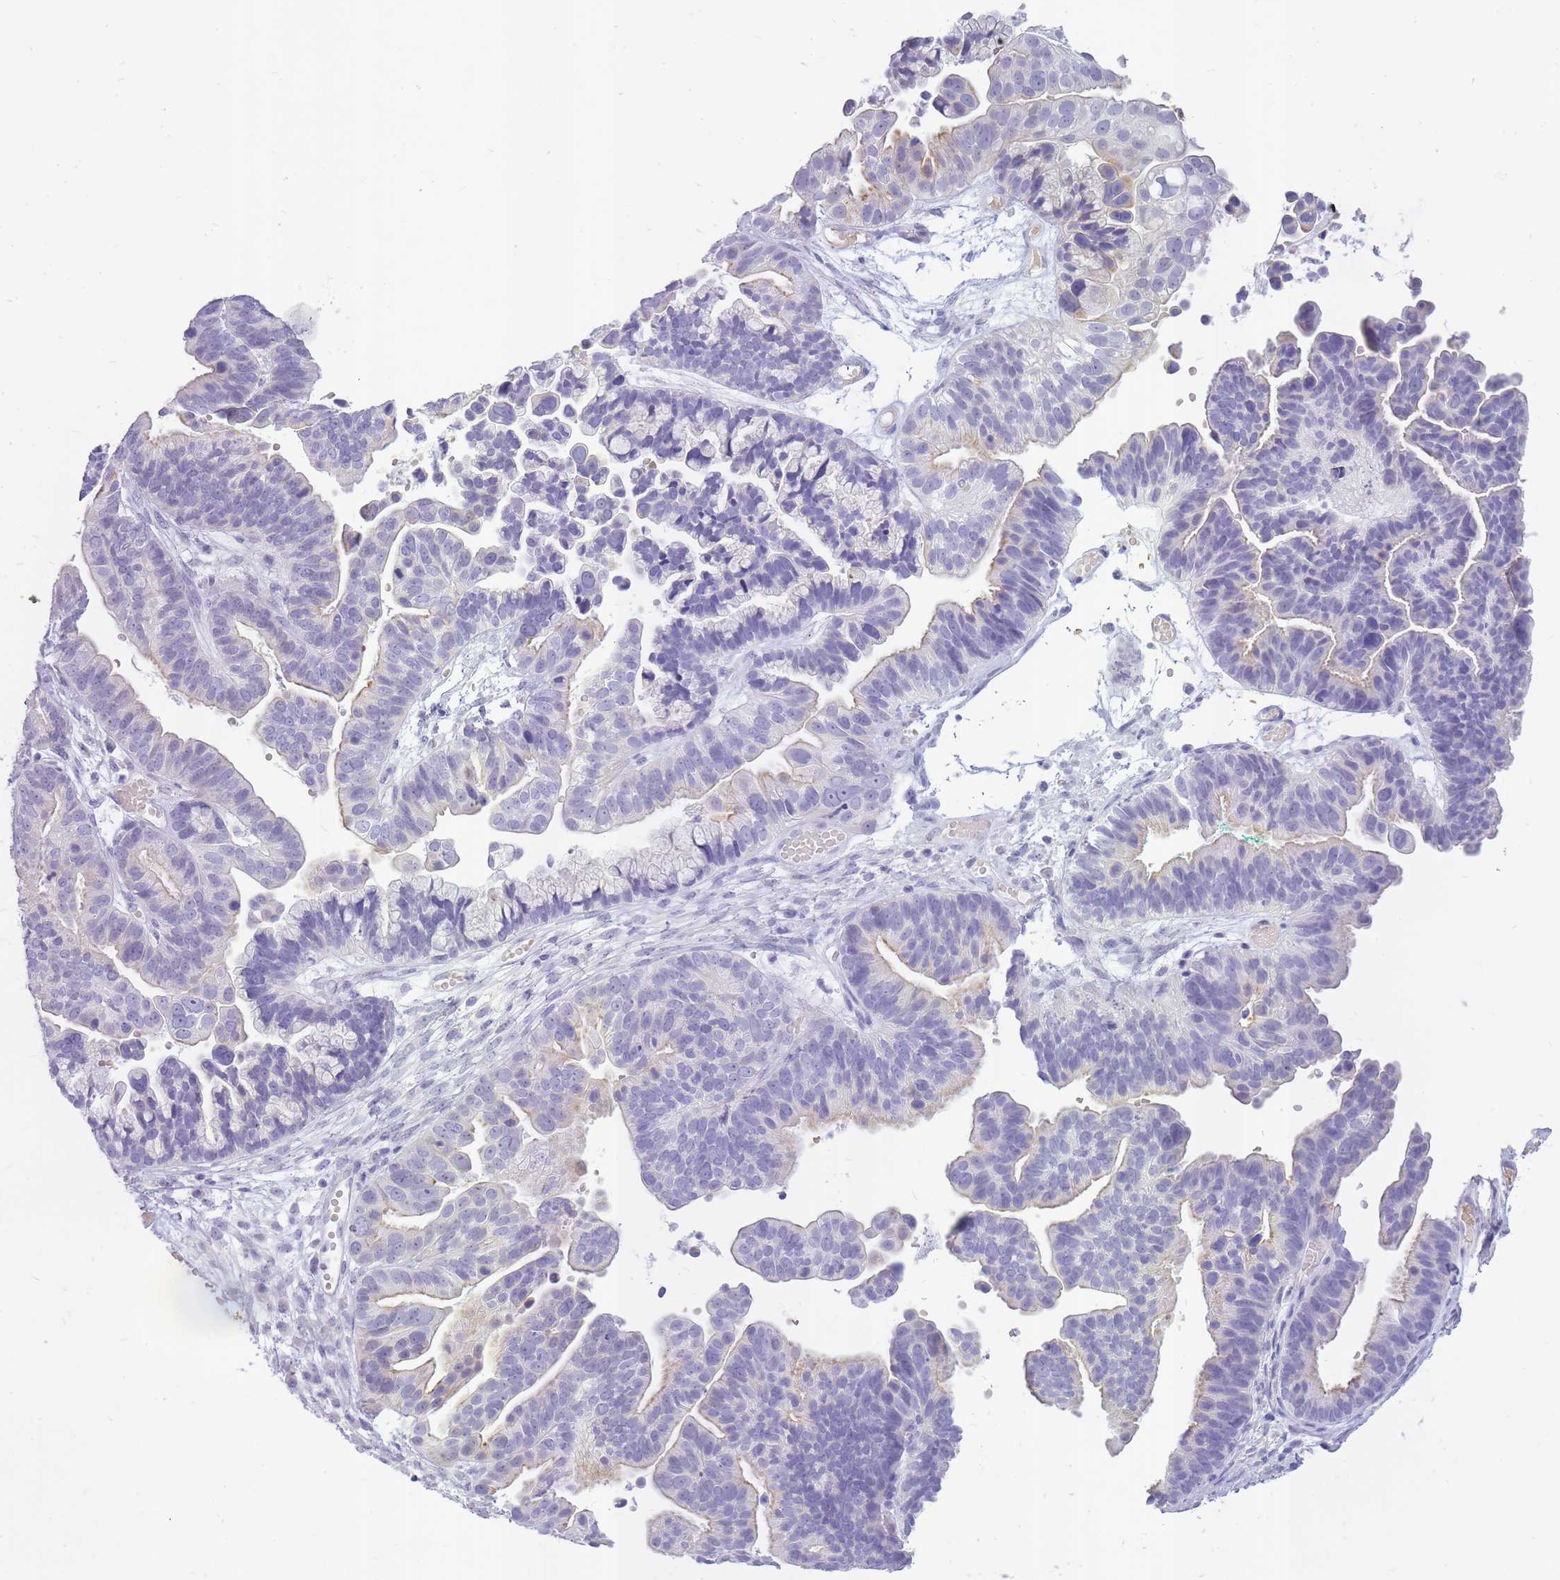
{"staining": {"intensity": "negative", "quantity": "none", "location": "none"}, "tissue": "ovarian cancer", "cell_type": "Tumor cells", "image_type": "cancer", "snomed": [{"axis": "morphology", "description": "Cystadenocarcinoma, serous, NOS"}, {"axis": "topography", "description": "Ovary"}], "caption": "This is a photomicrograph of immunohistochemistry (IHC) staining of ovarian serous cystadenocarcinoma, which shows no expression in tumor cells.", "gene": "INS", "patient": {"sex": "female", "age": 56}}